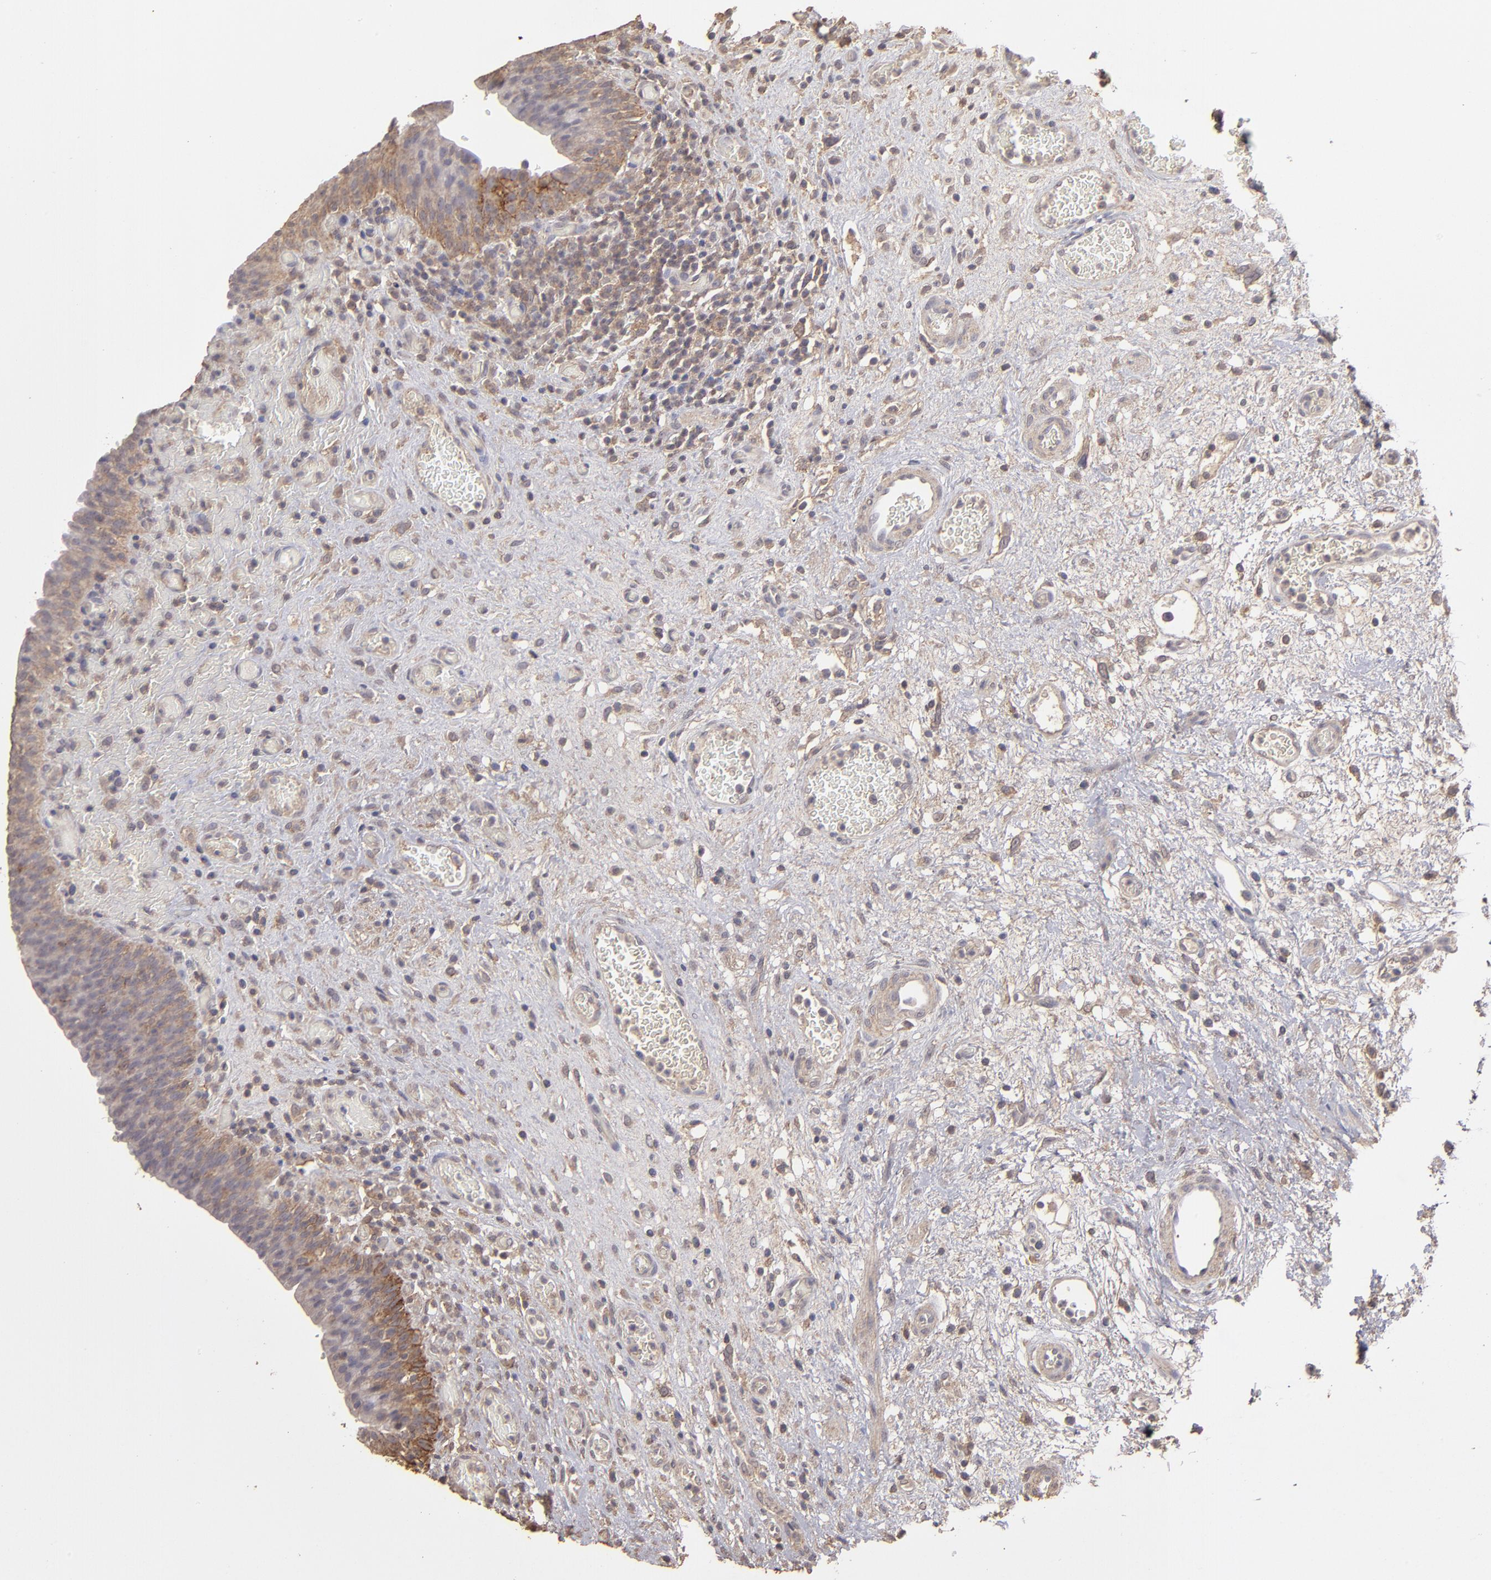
{"staining": {"intensity": "weak", "quantity": ">75%", "location": "cytoplasmic/membranous"}, "tissue": "urinary bladder", "cell_type": "Urothelial cells", "image_type": "normal", "snomed": [{"axis": "morphology", "description": "Normal tissue, NOS"}, {"axis": "morphology", "description": "Urothelial carcinoma, High grade"}, {"axis": "topography", "description": "Urinary bladder"}], "caption": "Immunohistochemistry (IHC) (DAB (3,3'-diaminobenzidine)) staining of normal human urinary bladder displays weak cytoplasmic/membranous protein expression in about >75% of urothelial cells.", "gene": "FAT1", "patient": {"sex": "male", "age": 51}}